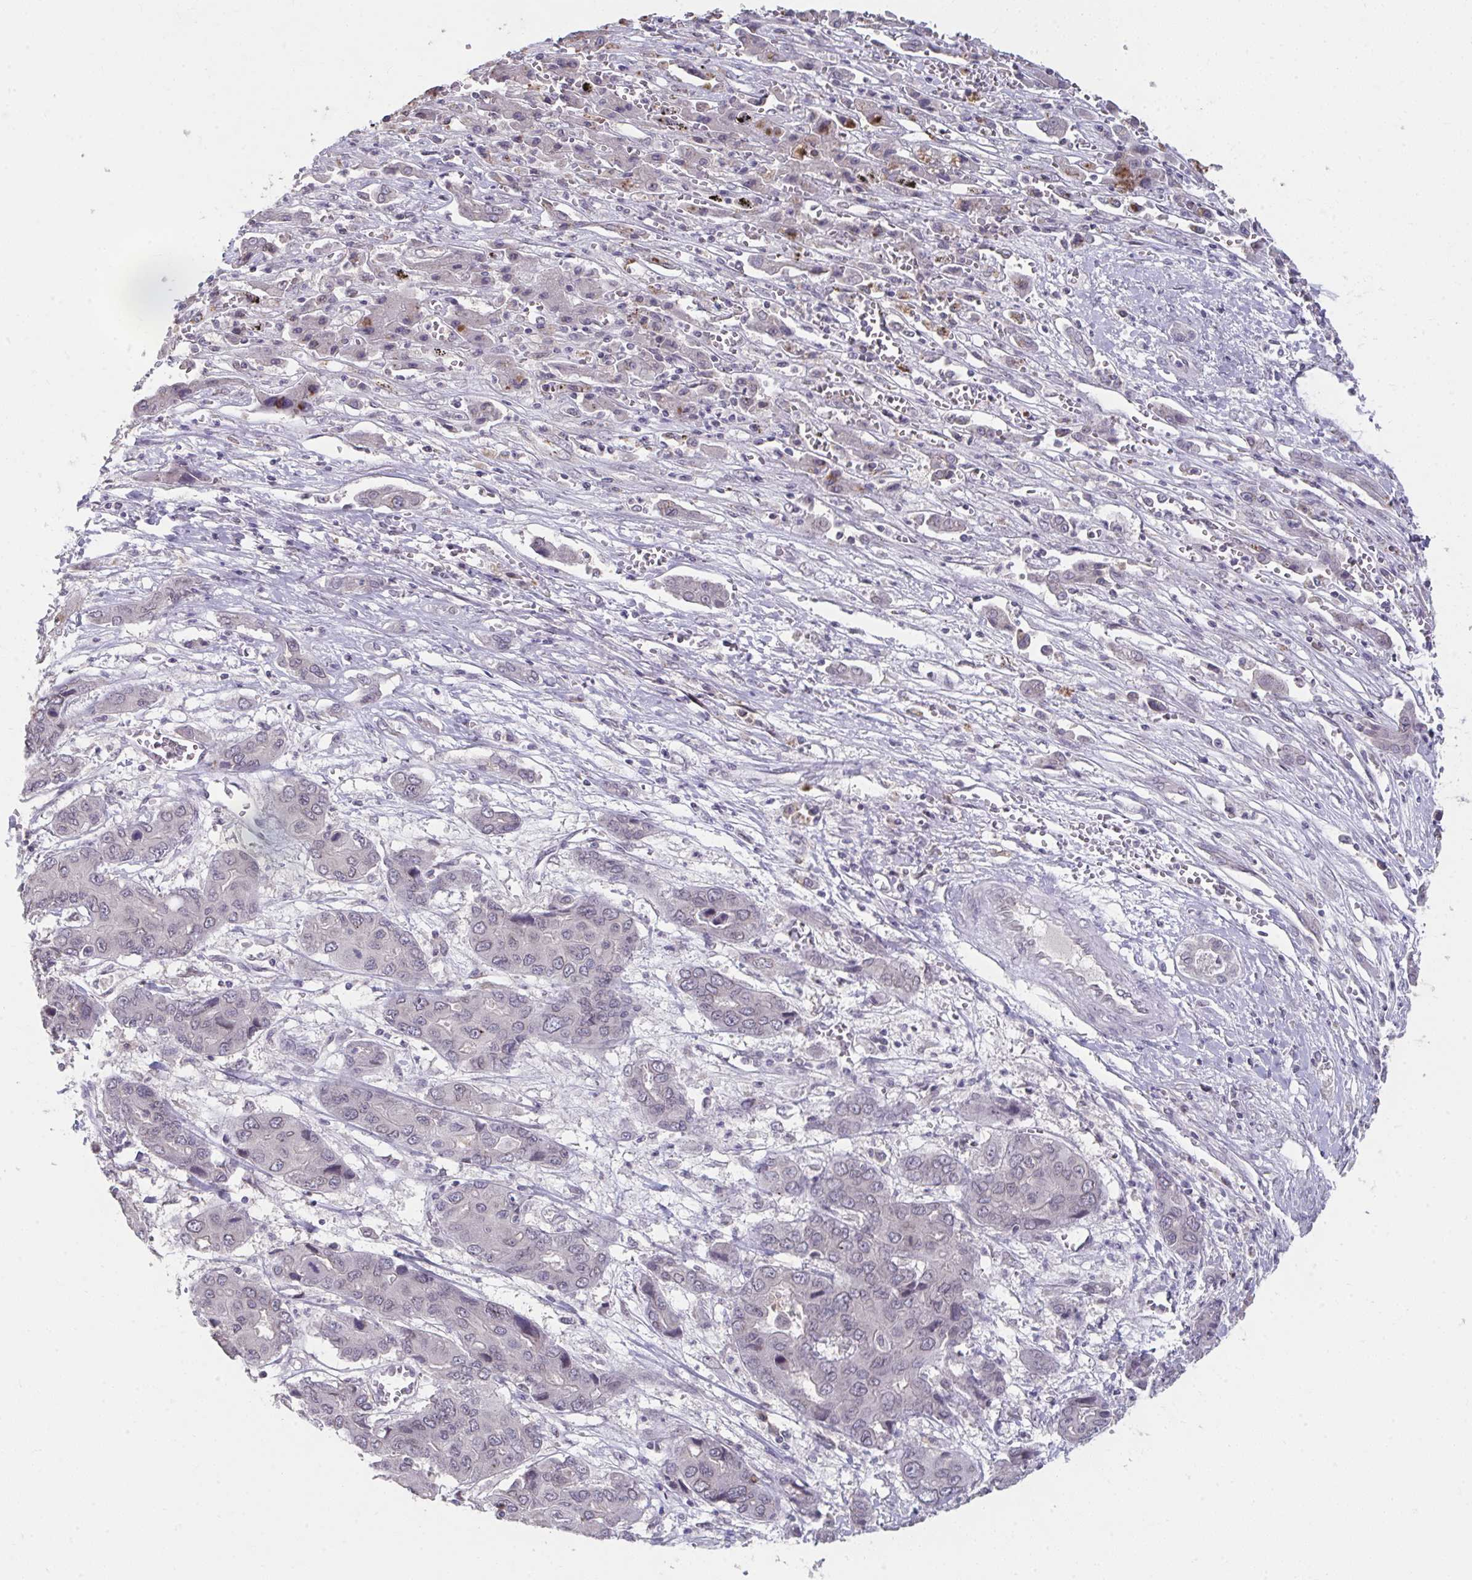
{"staining": {"intensity": "negative", "quantity": "none", "location": "none"}, "tissue": "liver cancer", "cell_type": "Tumor cells", "image_type": "cancer", "snomed": [{"axis": "morphology", "description": "Cholangiocarcinoma"}, {"axis": "topography", "description": "Liver"}], "caption": "Tumor cells show no significant protein expression in liver cancer (cholangiocarcinoma). (DAB (3,3'-diaminobenzidine) IHC, high magnification).", "gene": "NUP133", "patient": {"sex": "male", "age": 67}}